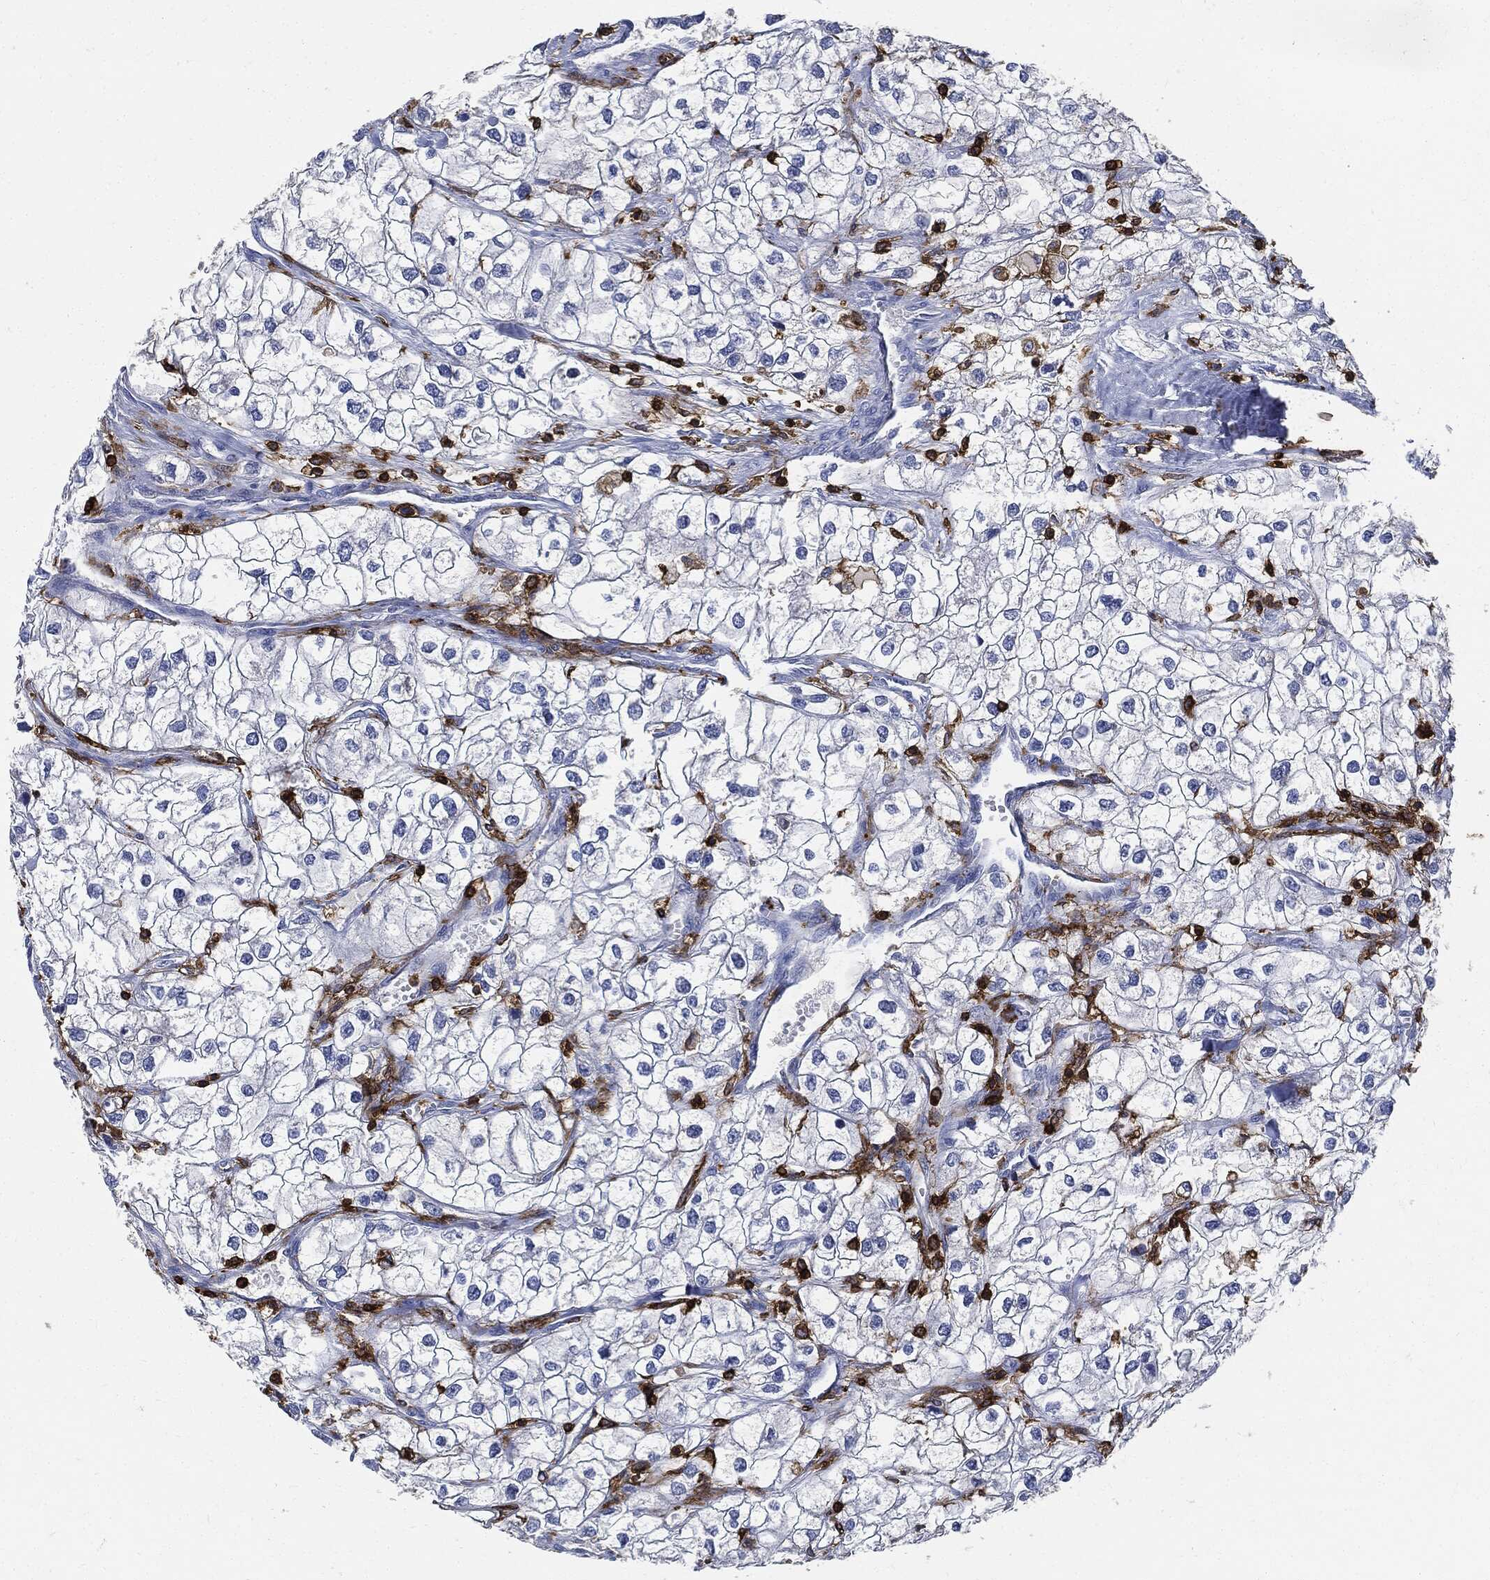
{"staining": {"intensity": "negative", "quantity": "none", "location": "none"}, "tissue": "renal cancer", "cell_type": "Tumor cells", "image_type": "cancer", "snomed": [{"axis": "morphology", "description": "Adenocarcinoma, NOS"}, {"axis": "topography", "description": "Kidney"}], "caption": "Human adenocarcinoma (renal) stained for a protein using immunohistochemistry shows no staining in tumor cells.", "gene": "PTPRC", "patient": {"sex": "male", "age": 59}}